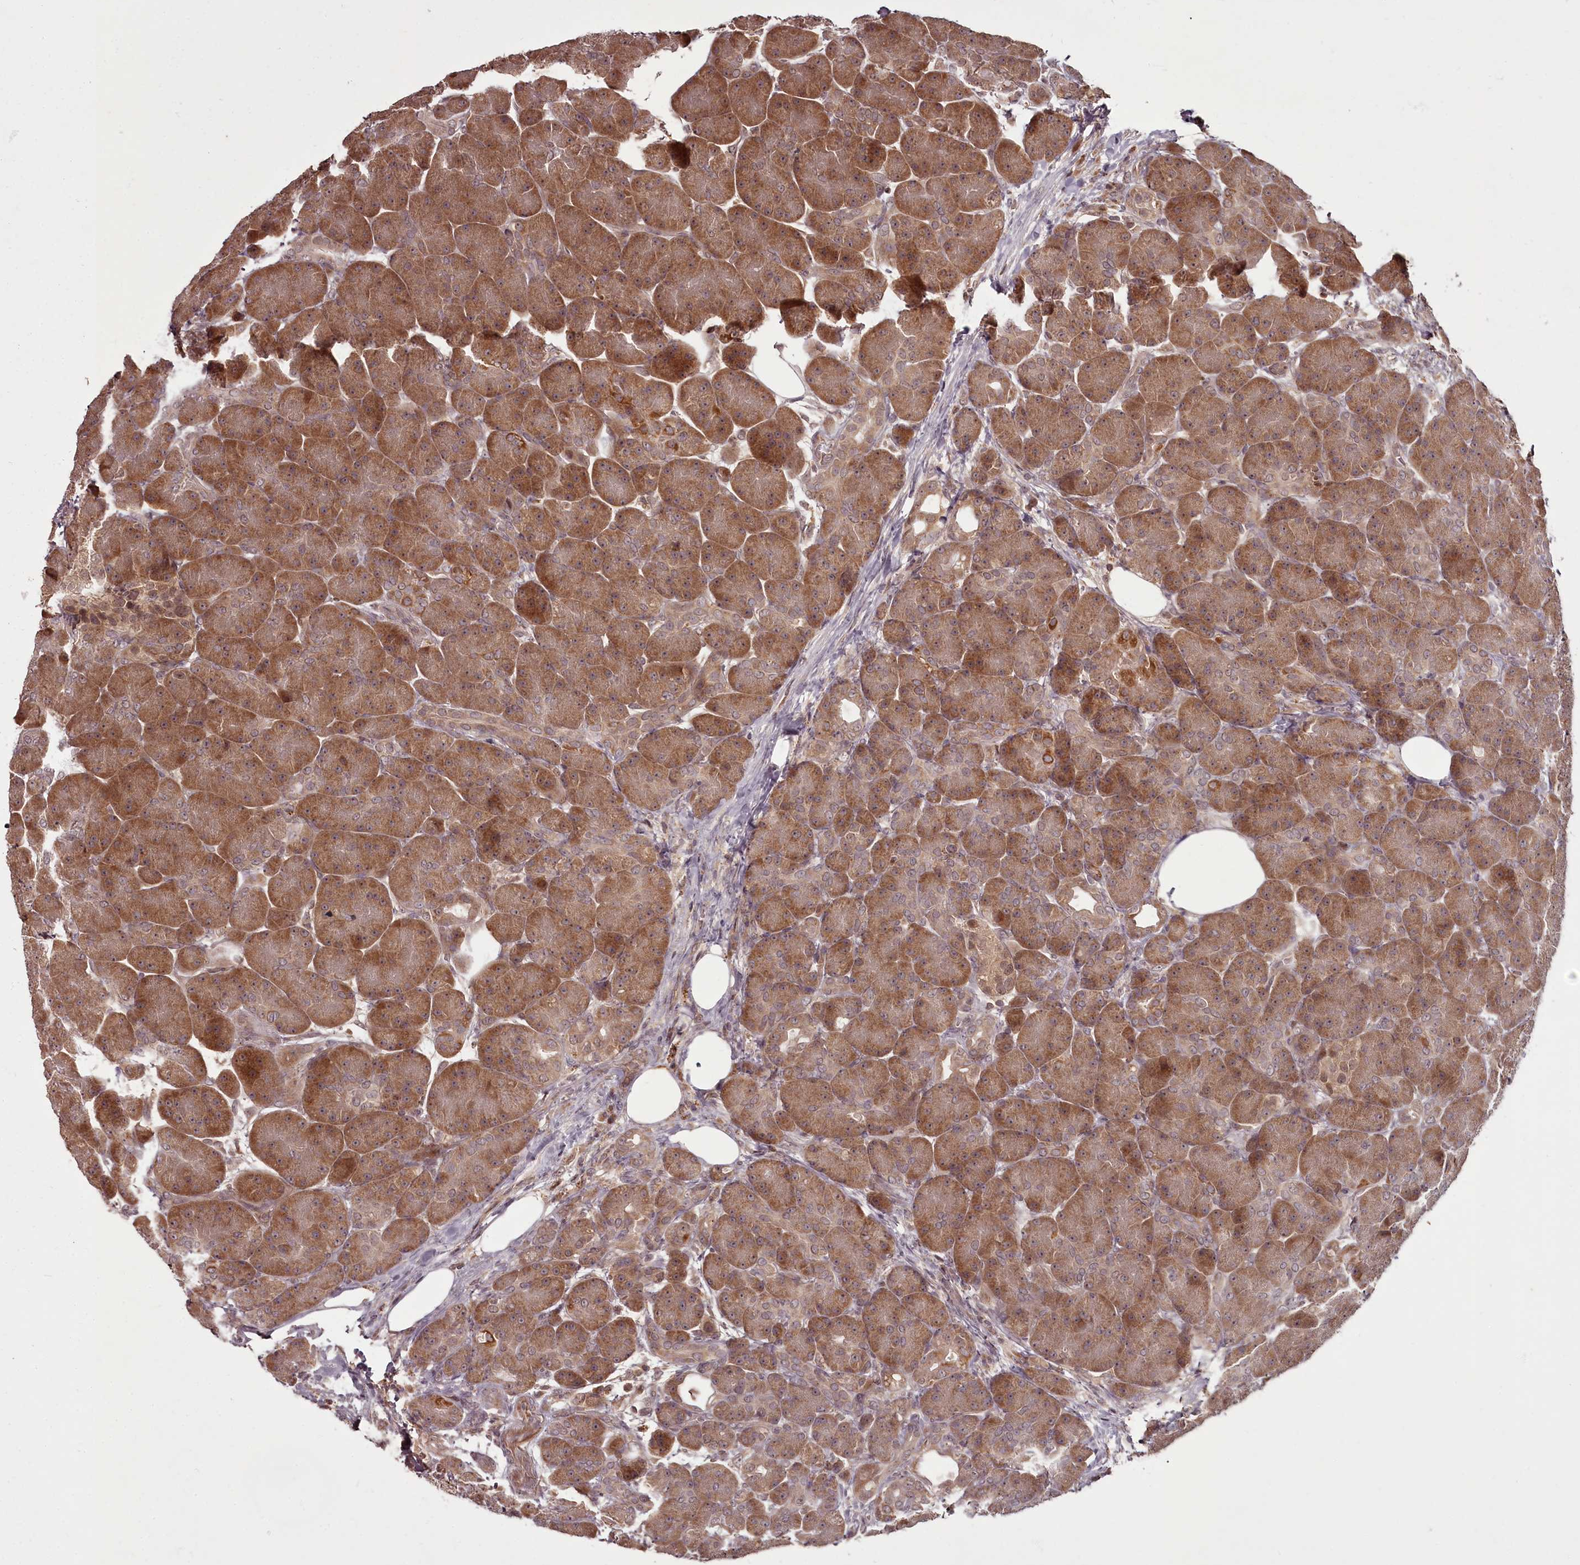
{"staining": {"intensity": "moderate", "quantity": ">75%", "location": "cytoplasmic/membranous"}, "tissue": "pancreas", "cell_type": "Exocrine glandular cells", "image_type": "normal", "snomed": [{"axis": "morphology", "description": "Normal tissue, NOS"}, {"axis": "topography", "description": "Pancreas"}], "caption": "Unremarkable pancreas was stained to show a protein in brown. There is medium levels of moderate cytoplasmic/membranous expression in approximately >75% of exocrine glandular cells. The staining is performed using DAB brown chromogen to label protein expression. The nuclei are counter-stained blue using hematoxylin.", "gene": "PCBP2", "patient": {"sex": "male", "age": 63}}